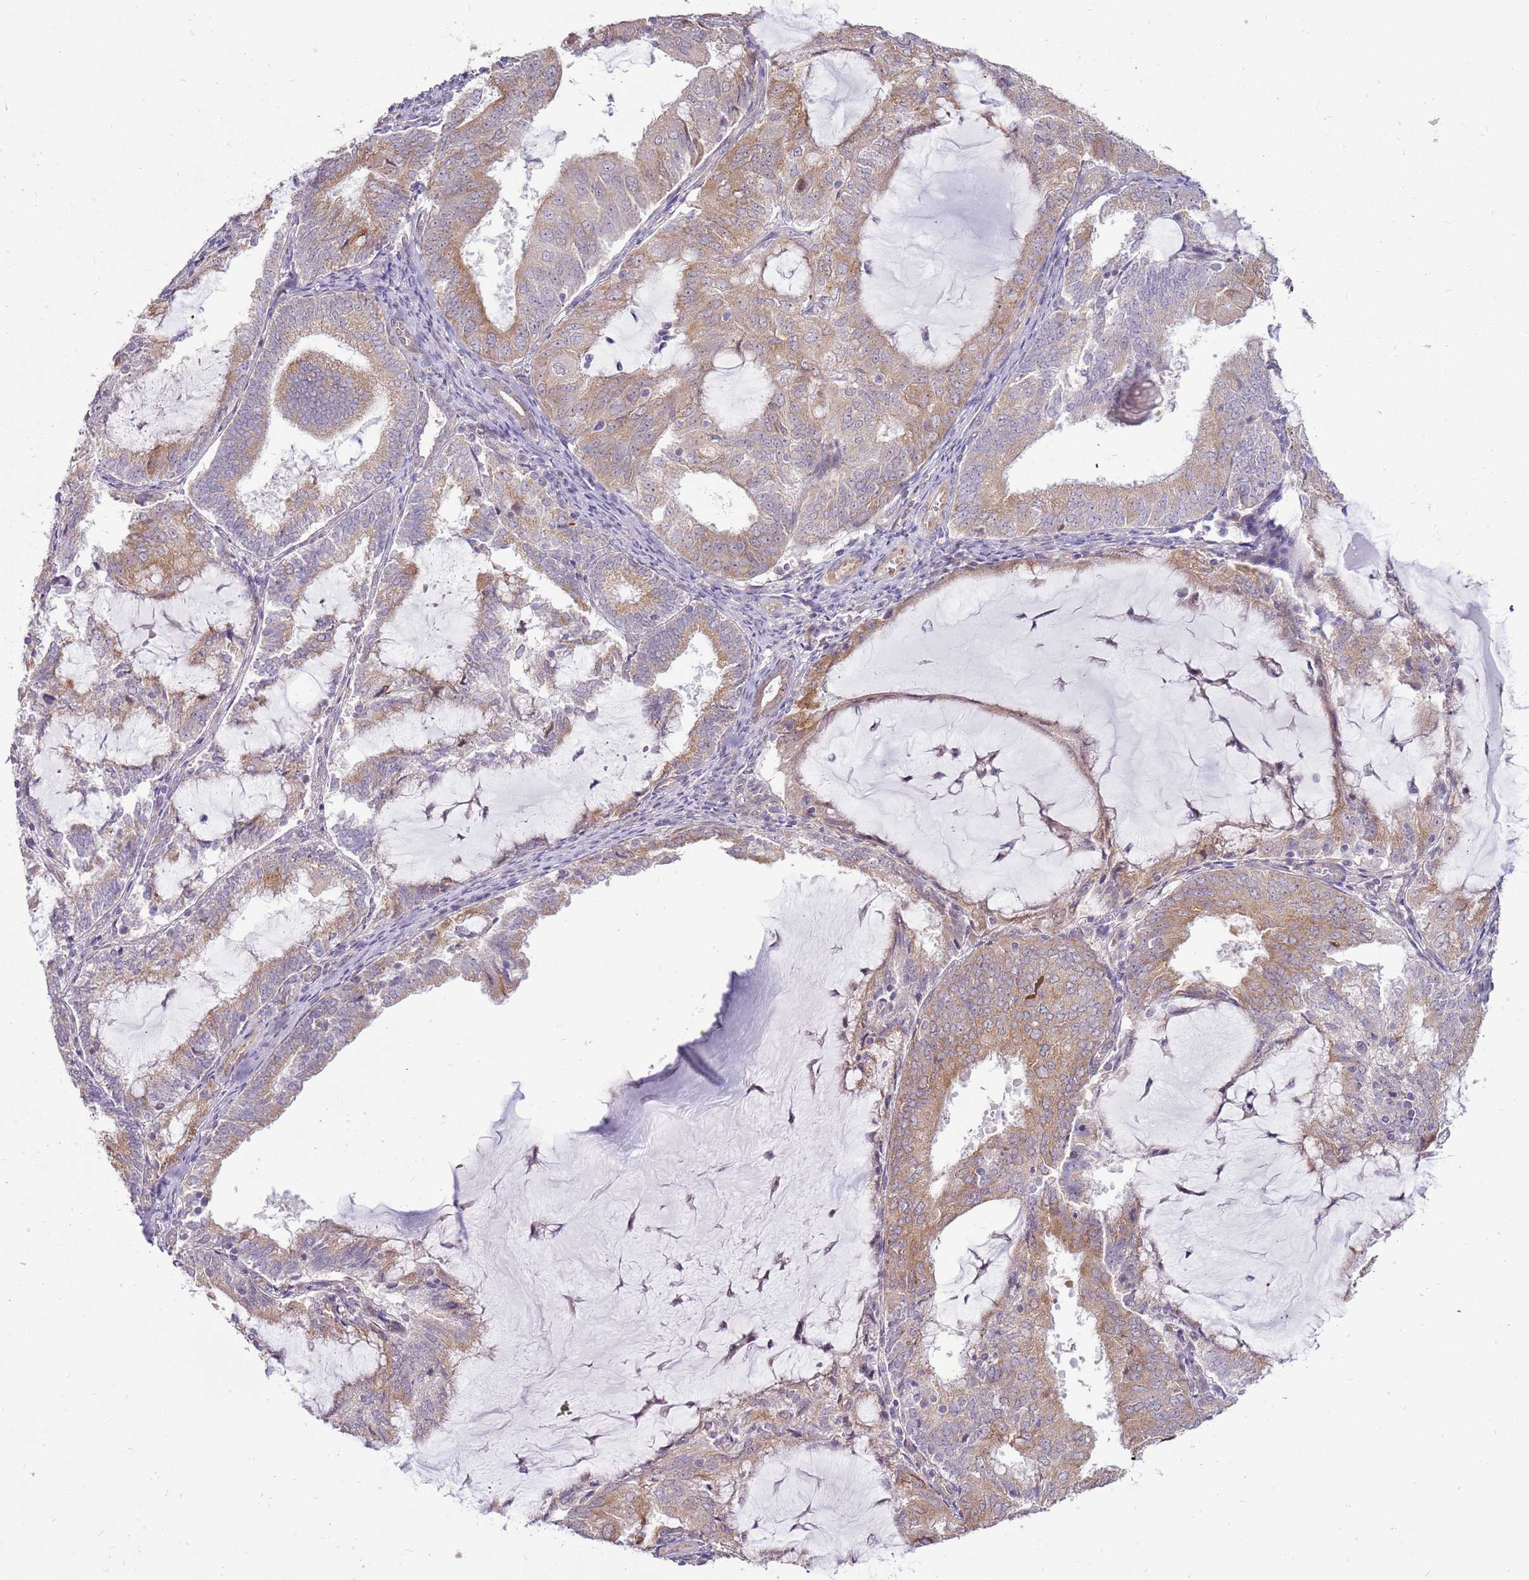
{"staining": {"intensity": "moderate", "quantity": ">75%", "location": "cytoplasmic/membranous"}, "tissue": "endometrial cancer", "cell_type": "Tumor cells", "image_type": "cancer", "snomed": [{"axis": "morphology", "description": "Adenocarcinoma, NOS"}, {"axis": "topography", "description": "Endometrium"}], "caption": "Protein expression analysis of endometrial cancer (adenocarcinoma) shows moderate cytoplasmic/membranous positivity in about >75% of tumor cells. Nuclei are stained in blue.", "gene": "UGGT2", "patient": {"sex": "female", "age": 81}}